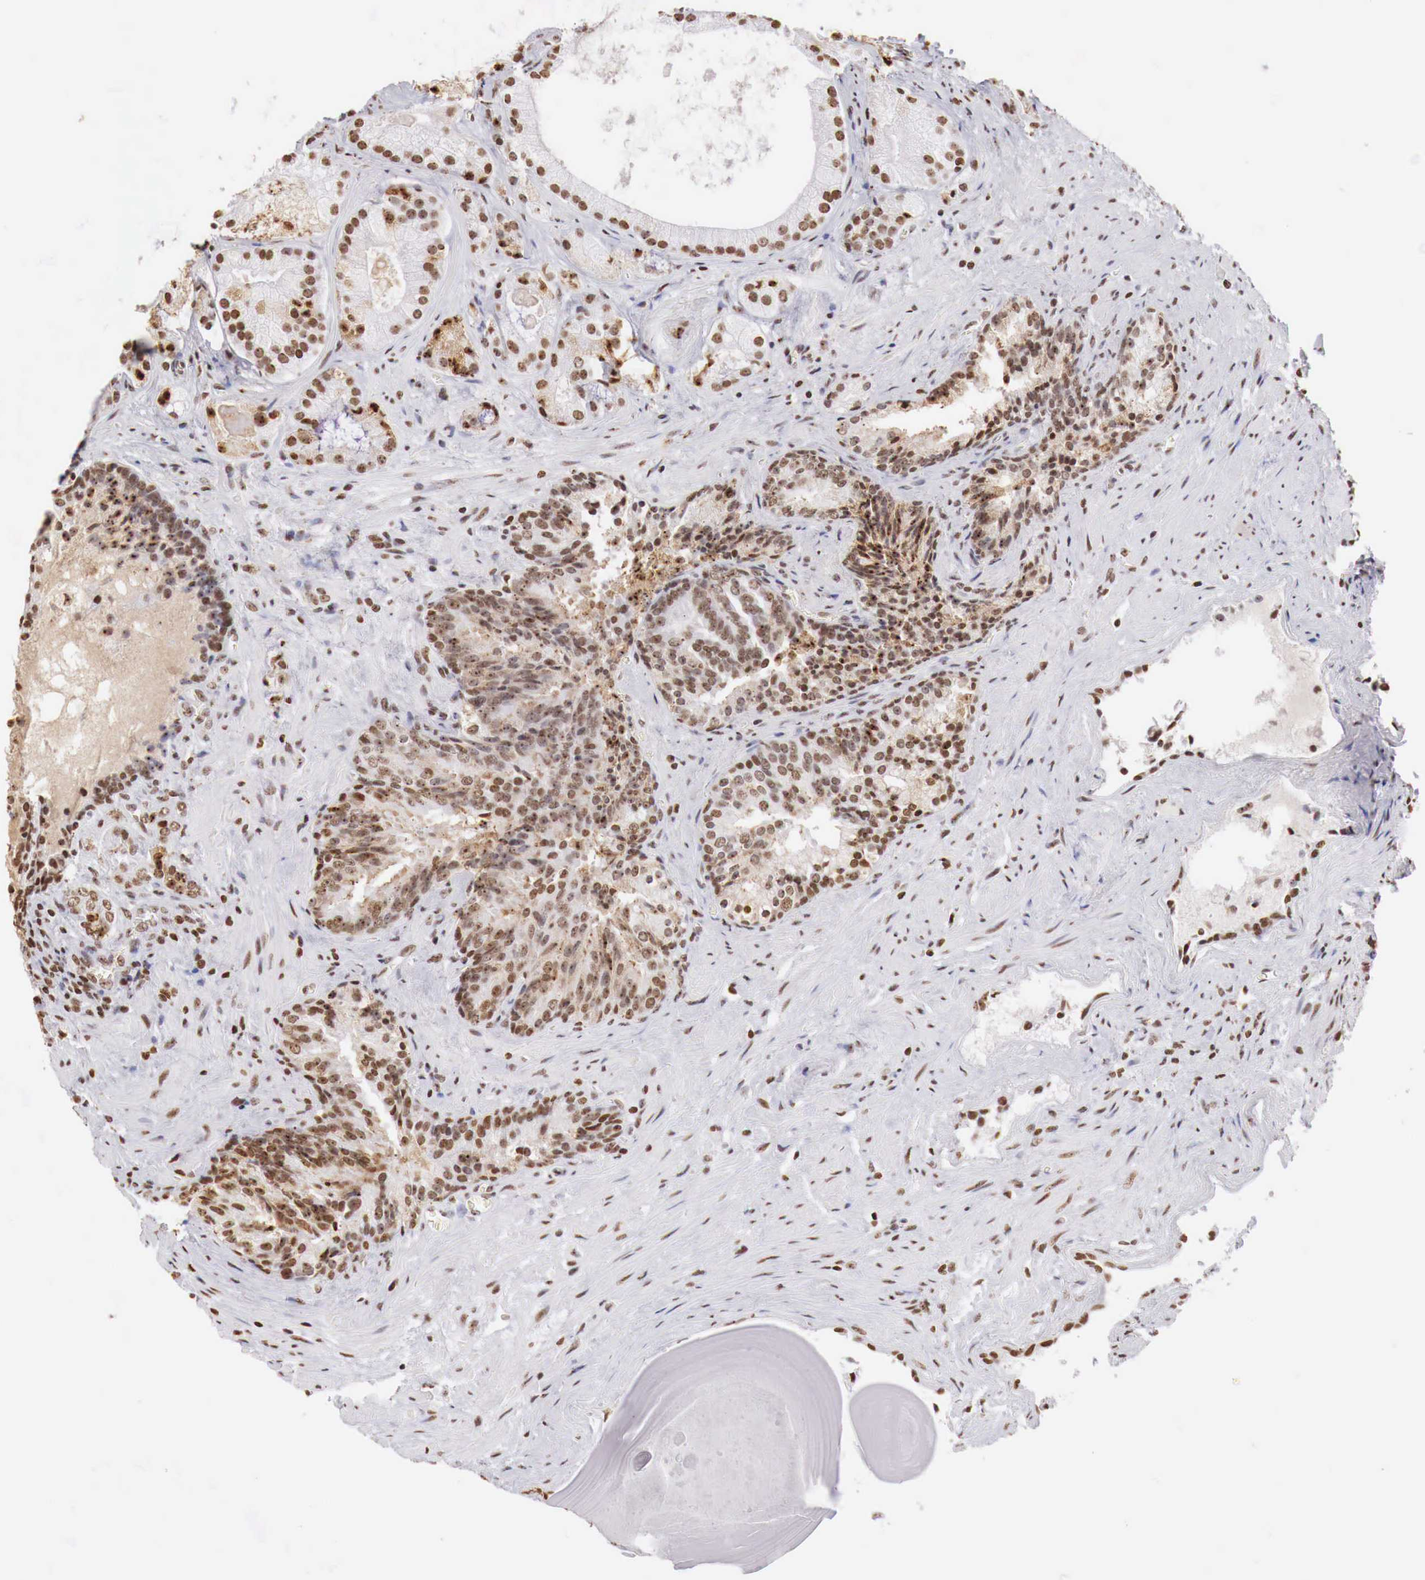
{"staining": {"intensity": "strong", "quantity": ">75%", "location": "nuclear"}, "tissue": "prostate cancer", "cell_type": "Tumor cells", "image_type": "cancer", "snomed": [{"axis": "morphology", "description": "Adenocarcinoma, Medium grade"}, {"axis": "topography", "description": "Prostate"}], "caption": "Prostate cancer (medium-grade adenocarcinoma) stained for a protein shows strong nuclear positivity in tumor cells.", "gene": "DKC1", "patient": {"sex": "male", "age": 70}}